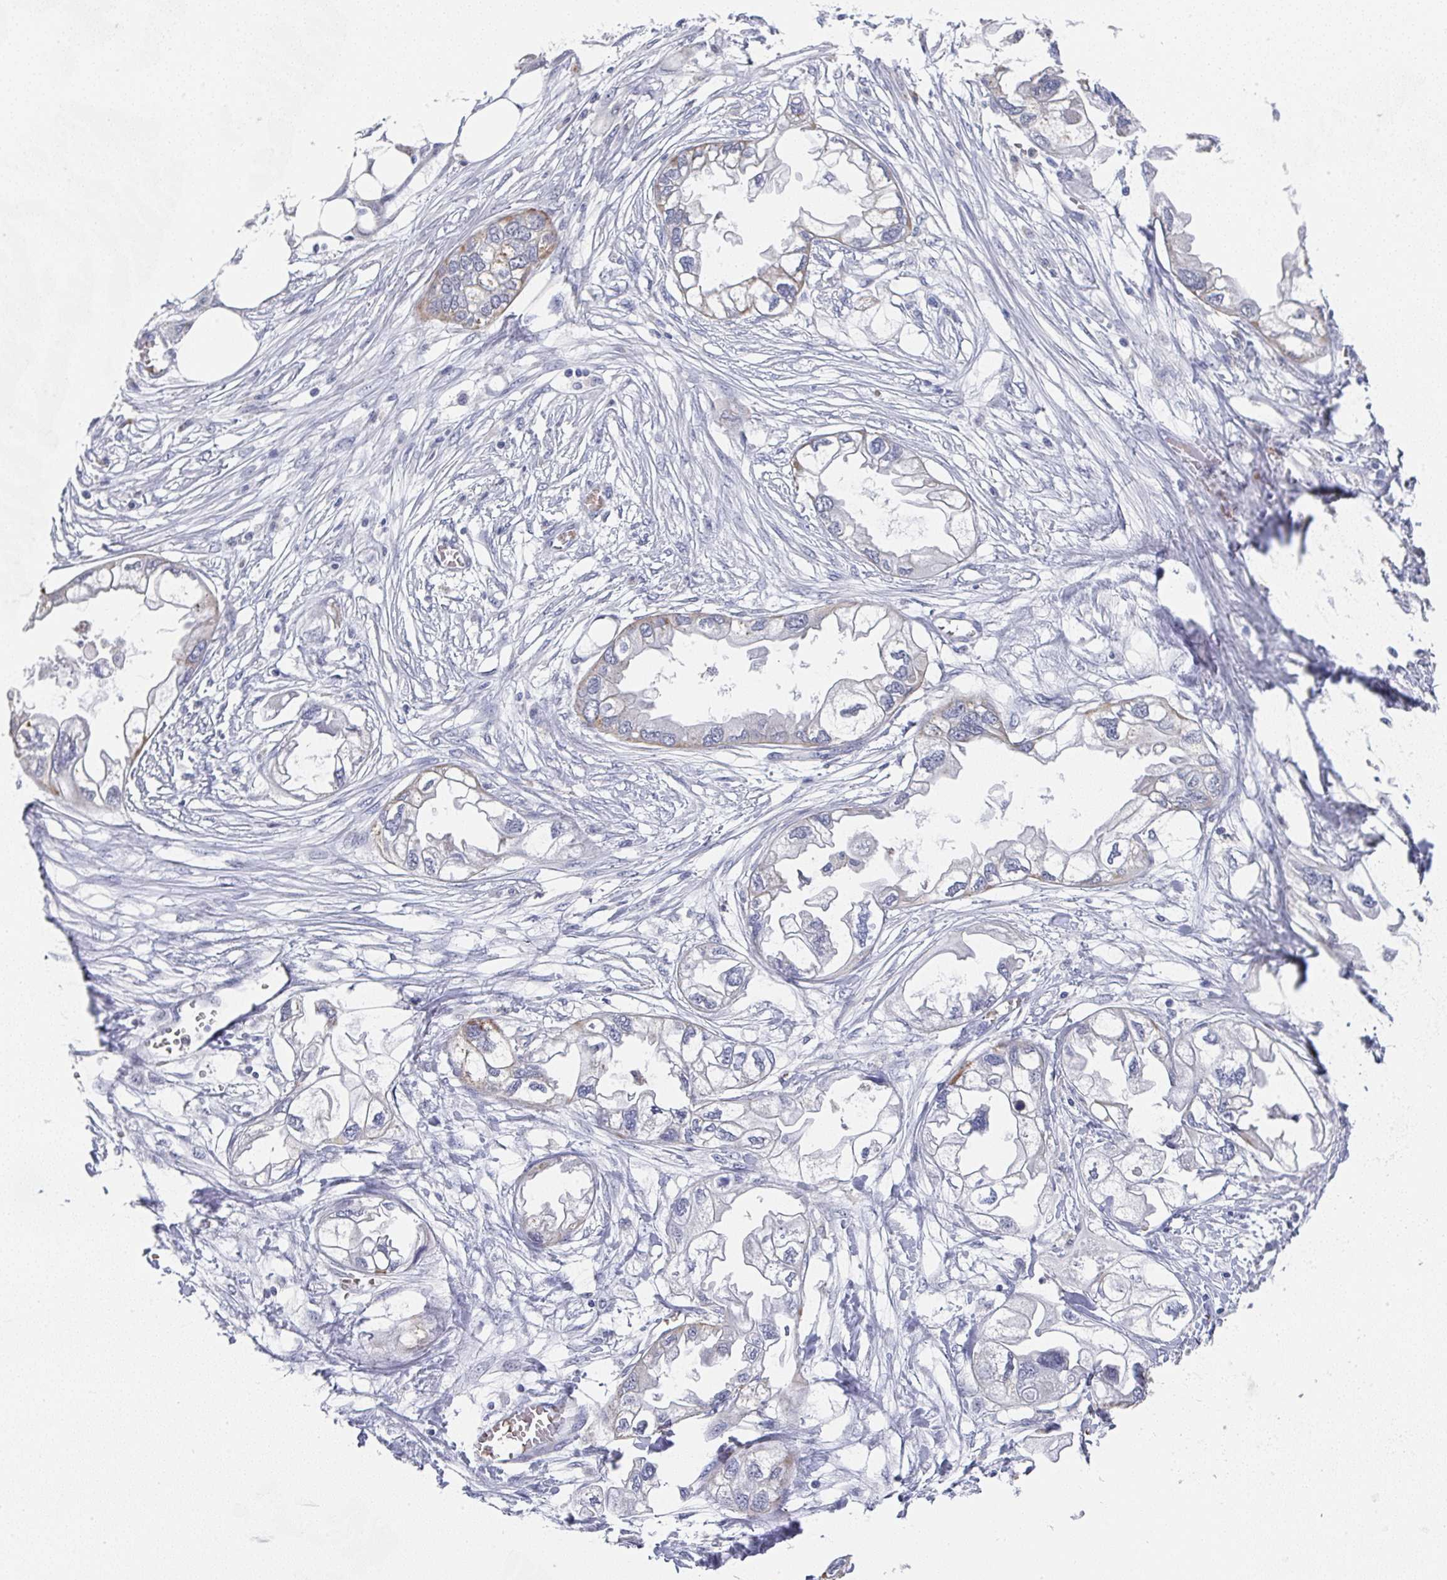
{"staining": {"intensity": "moderate", "quantity": "<25%", "location": "cytoplasmic/membranous"}, "tissue": "endometrial cancer", "cell_type": "Tumor cells", "image_type": "cancer", "snomed": [{"axis": "morphology", "description": "Adenocarcinoma, NOS"}, {"axis": "morphology", "description": "Adenocarcinoma, metastatic, NOS"}, {"axis": "topography", "description": "Adipose tissue"}, {"axis": "topography", "description": "Endometrium"}], "caption": "The photomicrograph displays a brown stain indicating the presence of a protein in the cytoplasmic/membranous of tumor cells in adenocarcinoma (endometrial). Using DAB (3,3'-diaminobenzidine) (brown) and hematoxylin (blue) stains, captured at high magnification using brightfield microscopy.", "gene": "NCF1", "patient": {"sex": "female", "age": 67}}